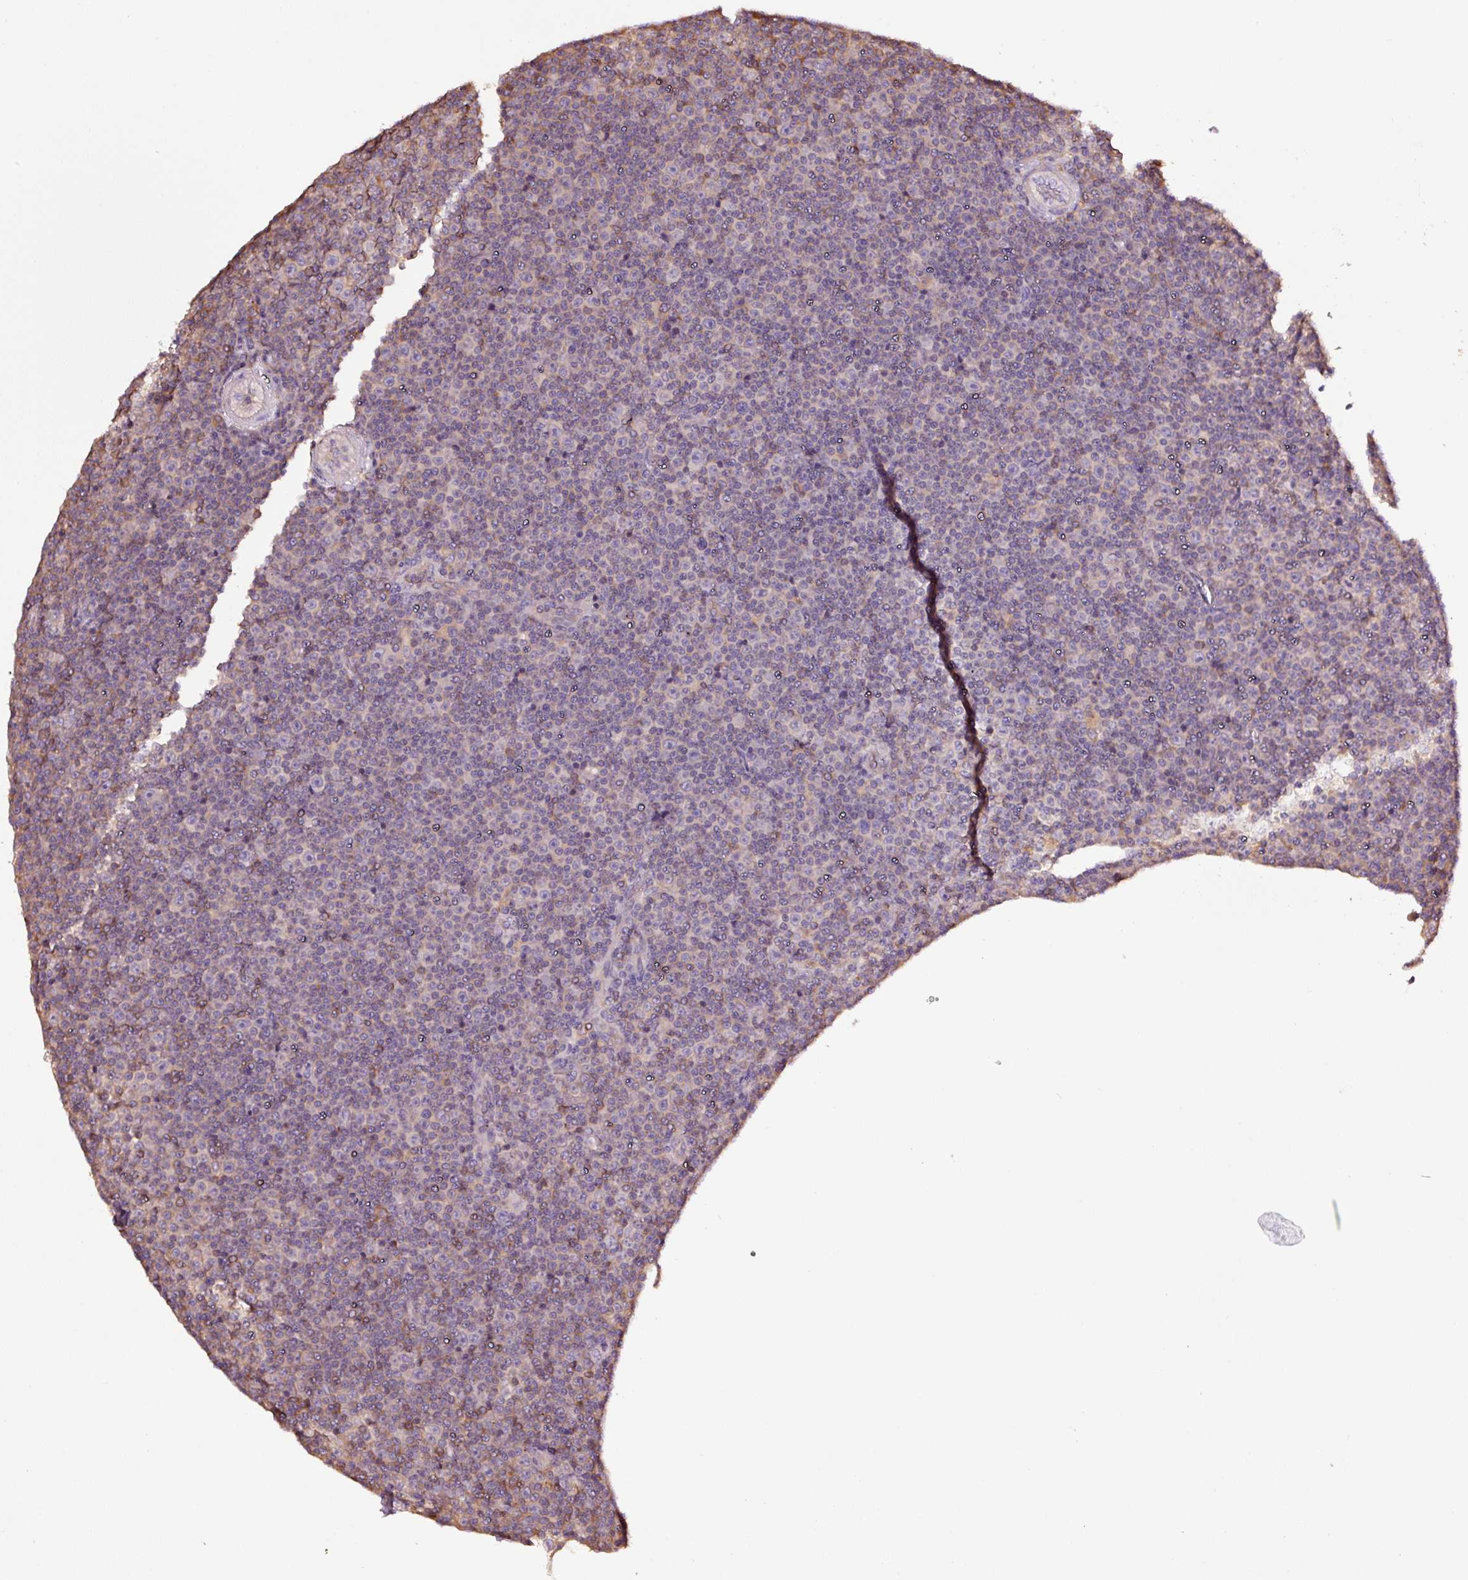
{"staining": {"intensity": "negative", "quantity": "none", "location": "none"}, "tissue": "lymphoma", "cell_type": "Tumor cells", "image_type": "cancer", "snomed": [{"axis": "morphology", "description": "Malignant lymphoma, non-Hodgkin's type, Low grade"}, {"axis": "topography", "description": "Lymph node"}], "caption": "This is a image of immunohistochemistry staining of lymphoma, which shows no positivity in tumor cells.", "gene": "METAP1", "patient": {"sex": "female", "age": 67}}